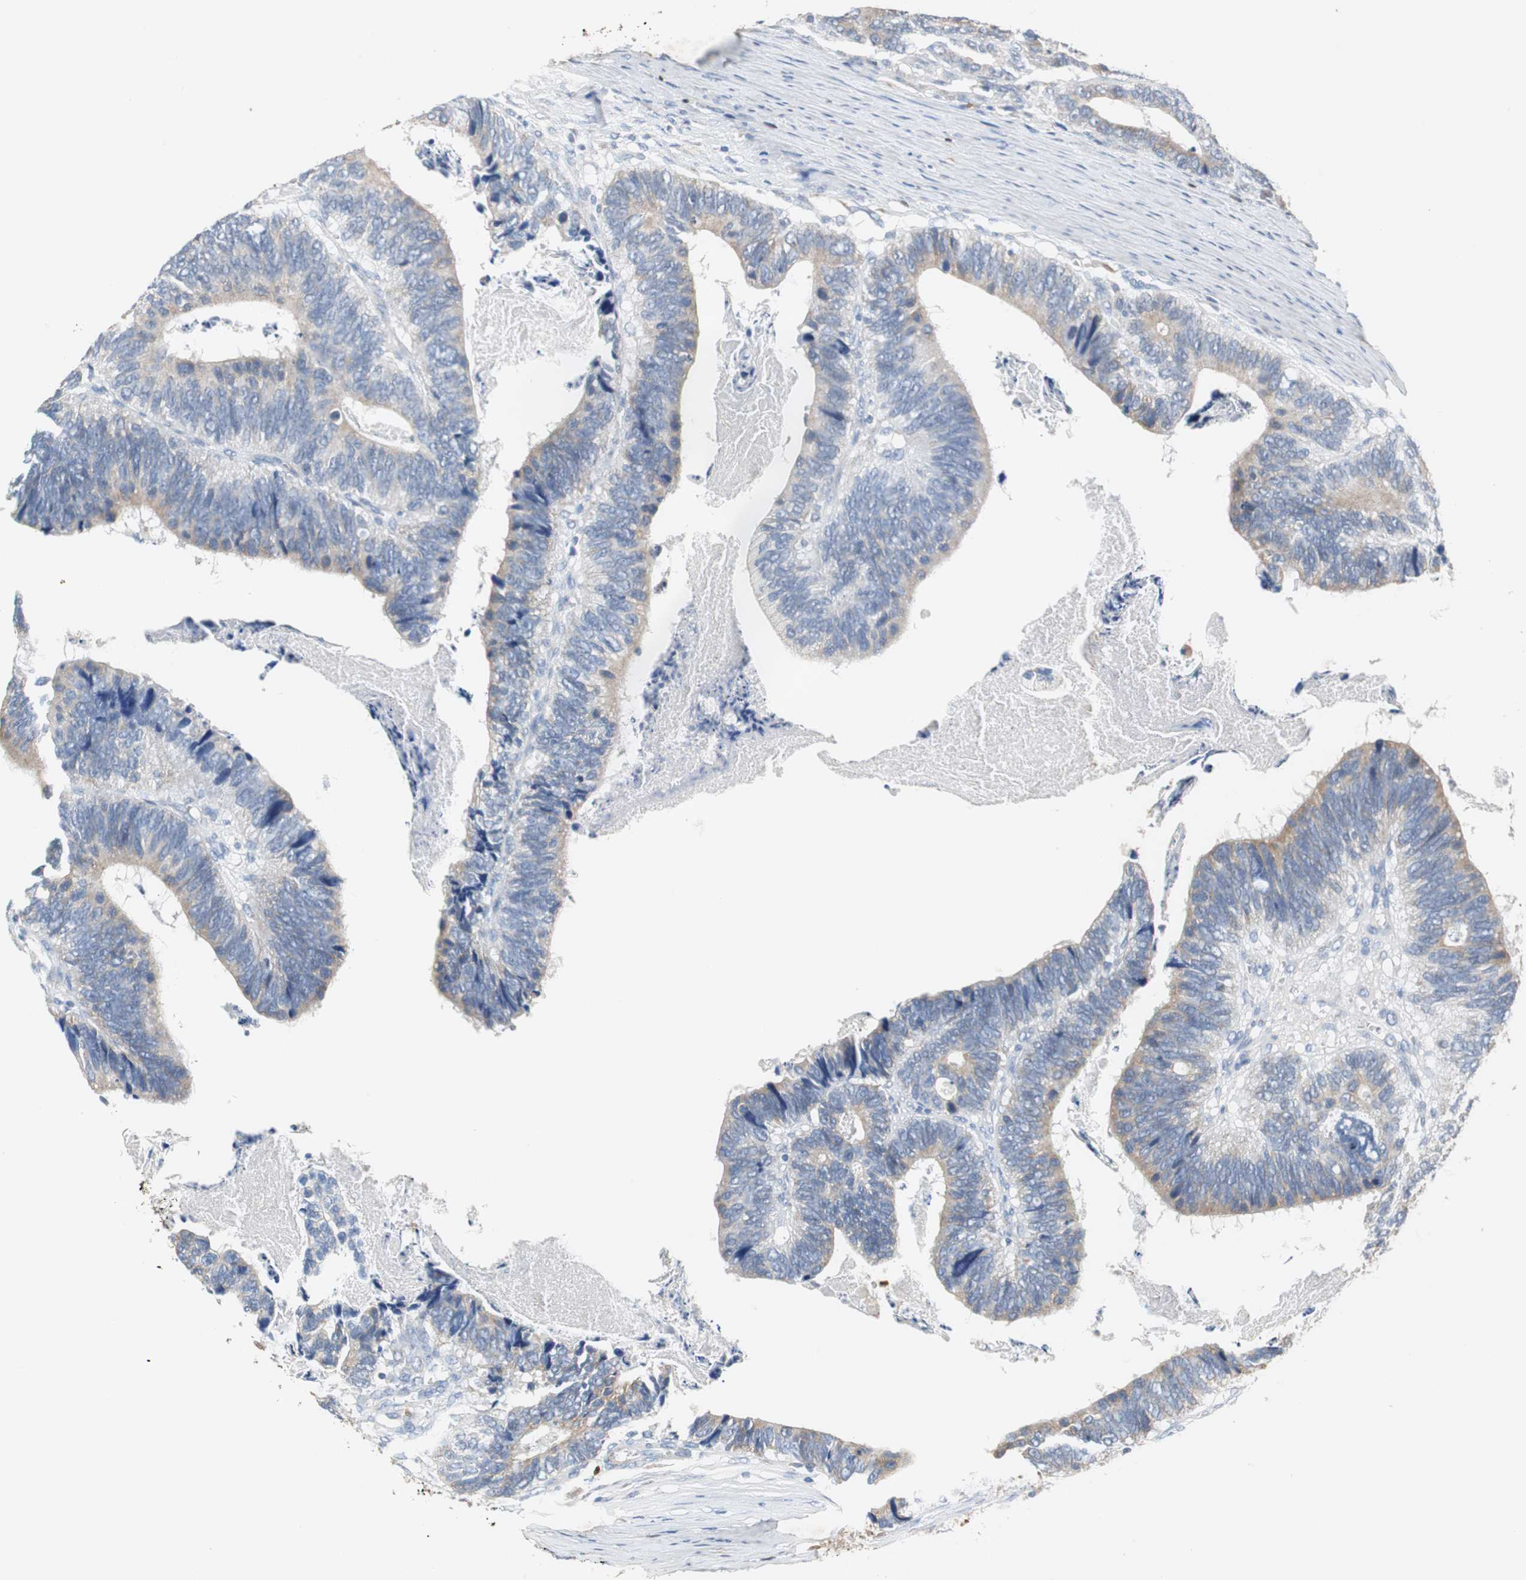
{"staining": {"intensity": "weak", "quantity": "25%-75%", "location": "cytoplasmic/membranous"}, "tissue": "colorectal cancer", "cell_type": "Tumor cells", "image_type": "cancer", "snomed": [{"axis": "morphology", "description": "Adenocarcinoma, NOS"}, {"axis": "topography", "description": "Colon"}], "caption": "About 25%-75% of tumor cells in colorectal cancer reveal weak cytoplasmic/membranous protein expression as visualized by brown immunohistochemical staining.", "gene": "CALB2", "patient": {"sex": "male", "age": 72}}